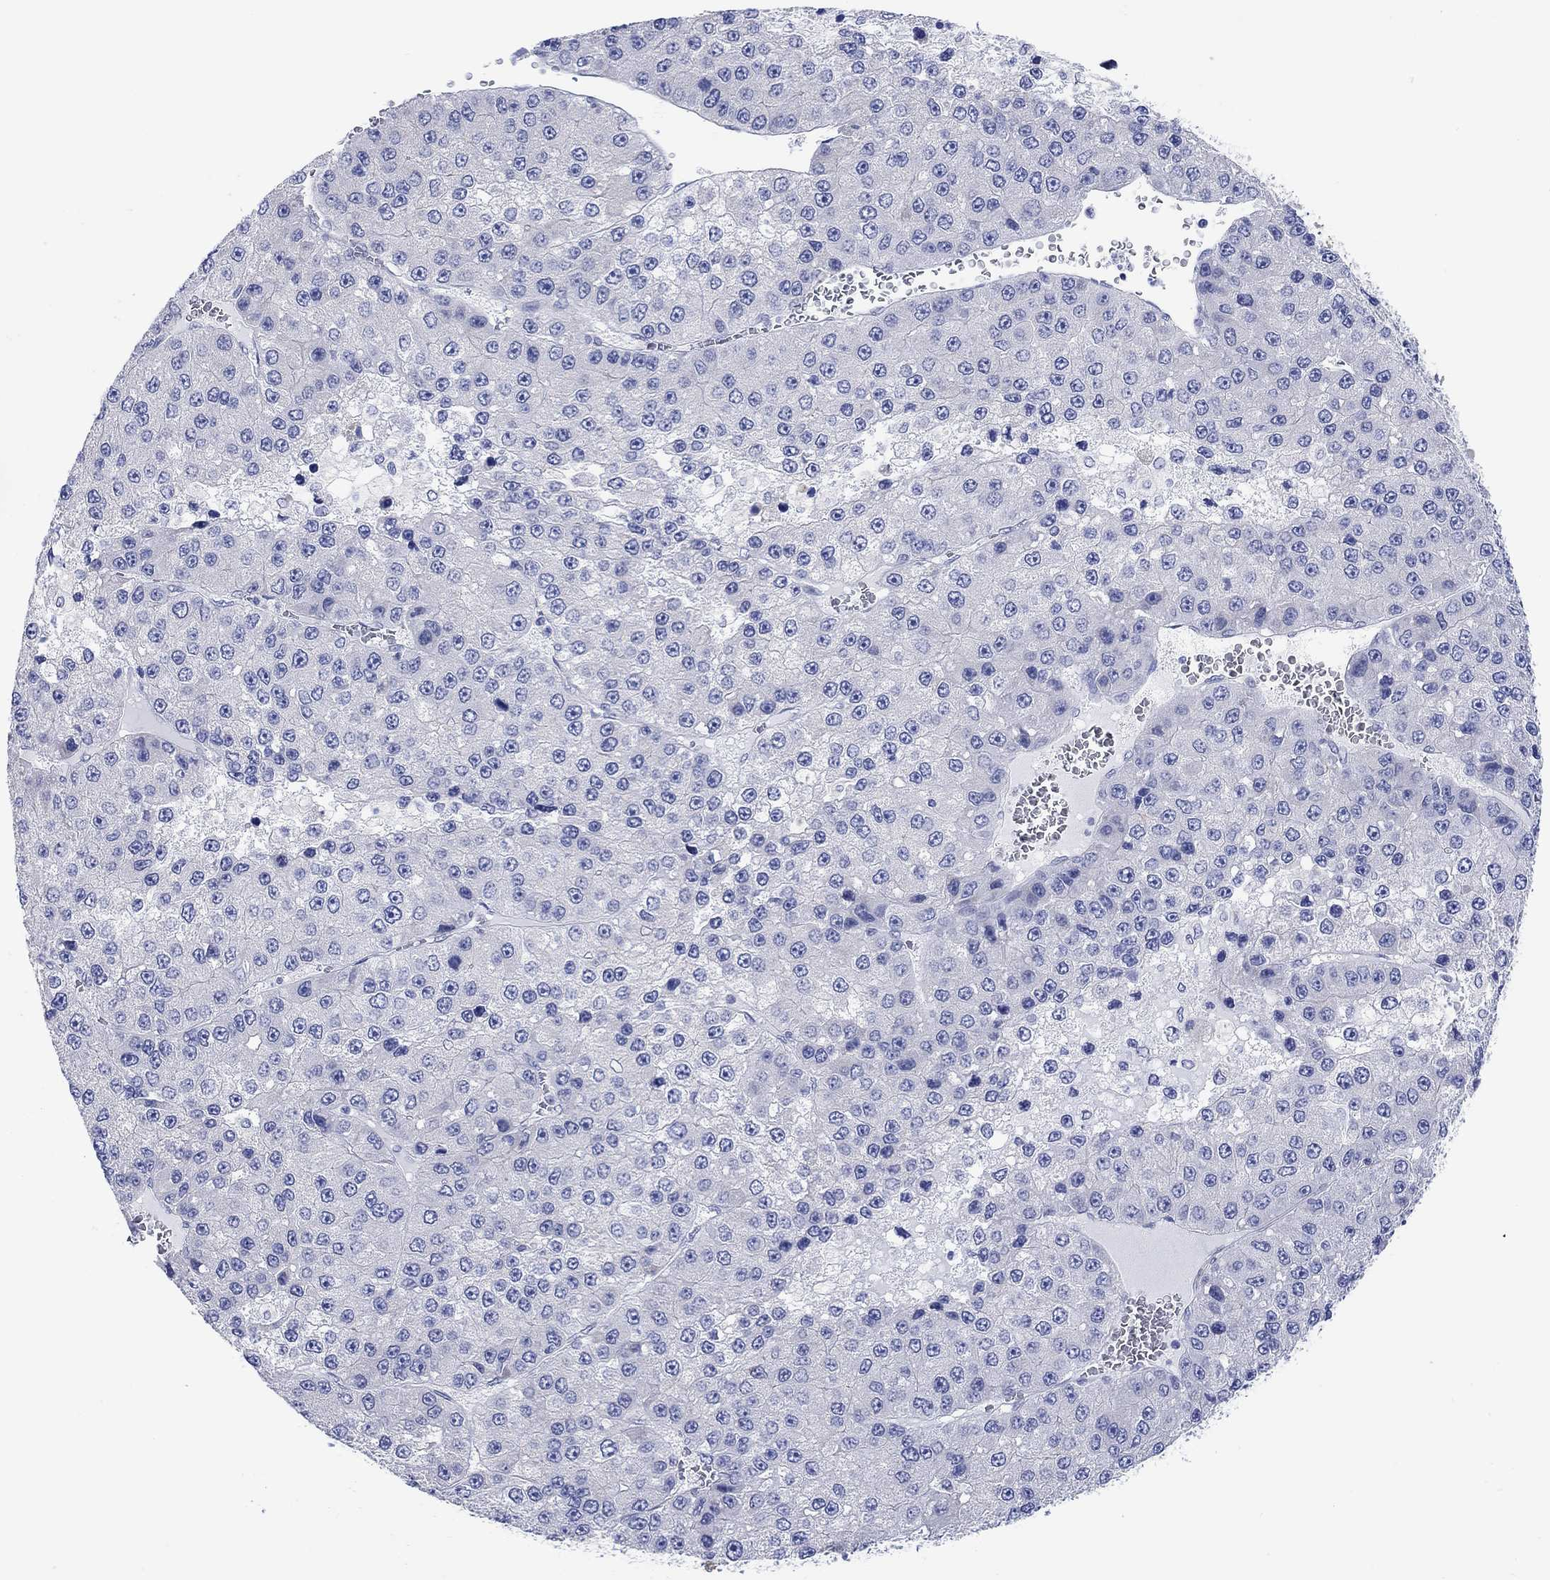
{"staining": {"intensity": "negative", "quantity": "none", "location": "none"}, "tissue": "liver cancer", "cell_type": "Tumor cells", "image_type": "cancer", "snomed": [{"axis": "morphology", "description": "Carcinoma, Hepatocellular, NOS"}, {"axis": "topography", "description": "Liver"}], "caption": "Immunohistochemistry of human liver cancer displays no expression in tumor cells.", "gene": "KRT222", "patient": {"sex": "female", "age": 73}}